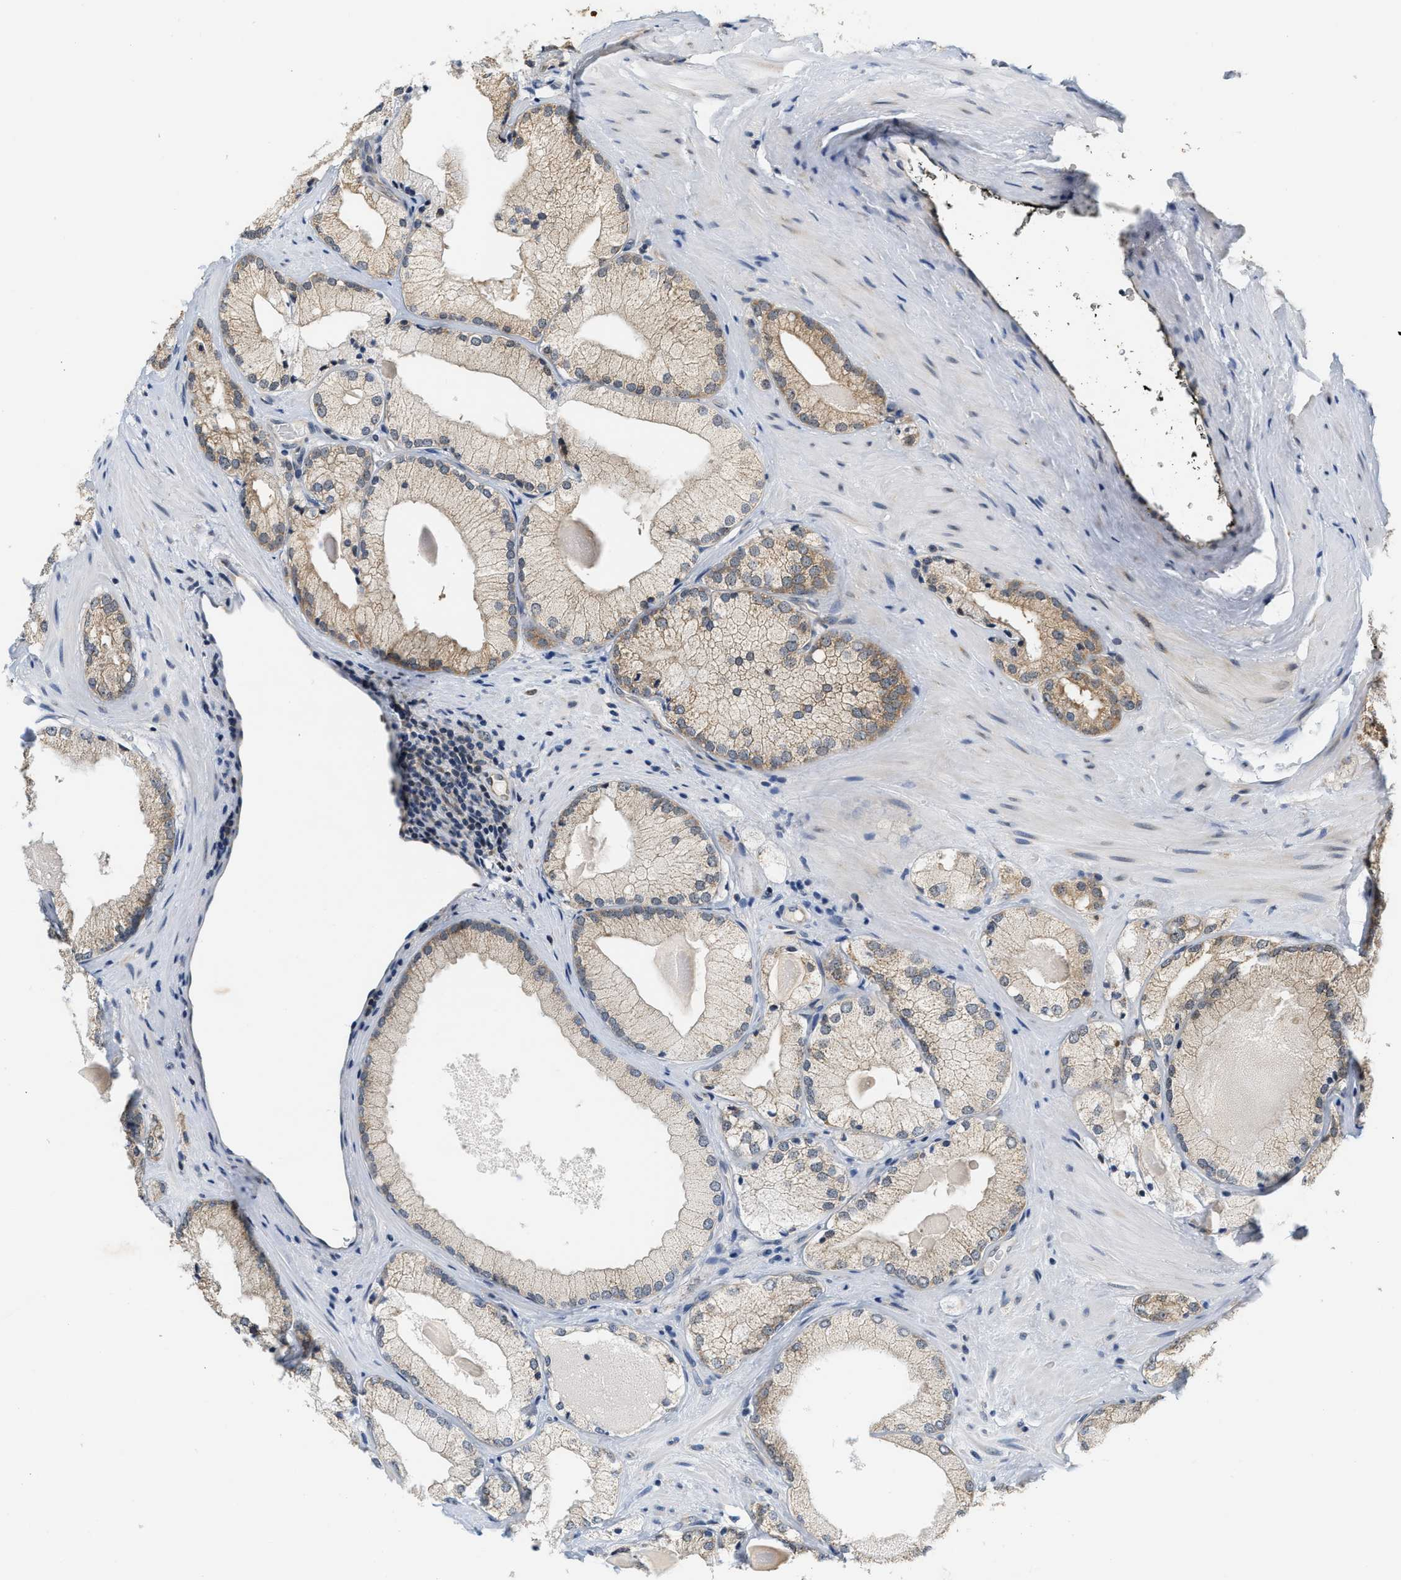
{"staining": {"intensity": "weak", "quantity": ">75%", "location": "cytoplasmic/membranous"}, "tissue": "prostate cancer", "cell_type": "Tumor cells", "image_type": "cancer", "snomed": [{"axis": "morphology", "description": "Adenocarcinoma, Low grade"}, {"axis": "topography", "description": "Prostate"}], "caption": "Prostate cancer stained for a protein (brown) reveals weak cytoplasmic/membranous positive positivity in about >75% of tumor cells.", "gene": "GIGYF1", "patient": {"sex": "male", "age": 65}}